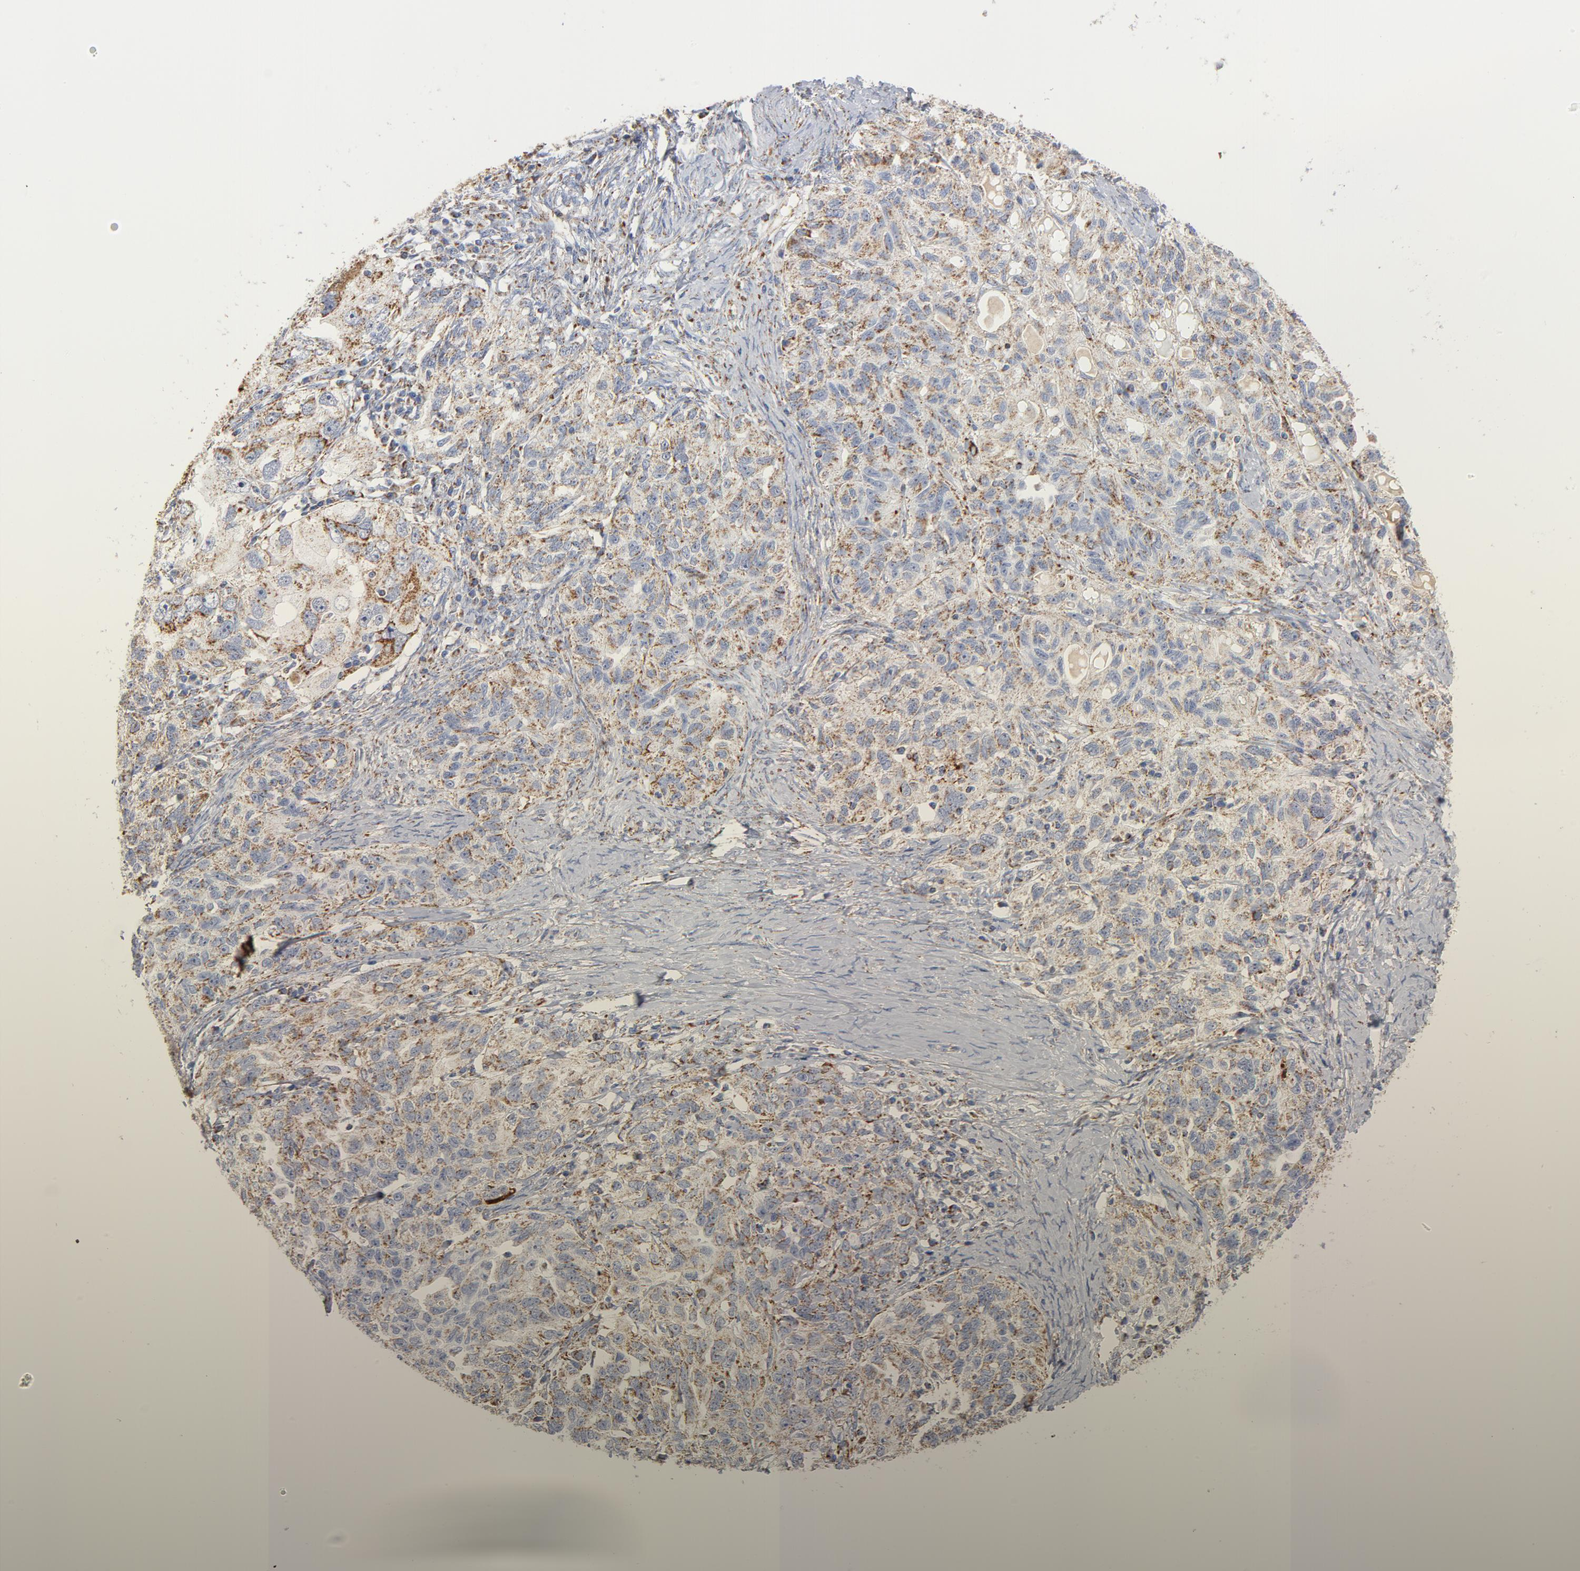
{"staining": {"intensity": "moderate", "quantity": ">75%", "location": "cytoplasmic/membranous"}, "tissue": "ovarian cancer", "cell_type": "Tumor cells", "image_type": "cancer", "snomed": [{"axis": "morphology", "description": "Cystadenocarcinoma, serous, NOS"}, {"axis": "topography", "description": "Ovary"}], "caption": "Ovarian serous cystadenocarcinoma stained with IHC exhibits moderate cytoplasmic/membranous staining in about >75% of tumor cells.", "gene": "DIABLO", "patient": {"sex": "female", "age": 82}}